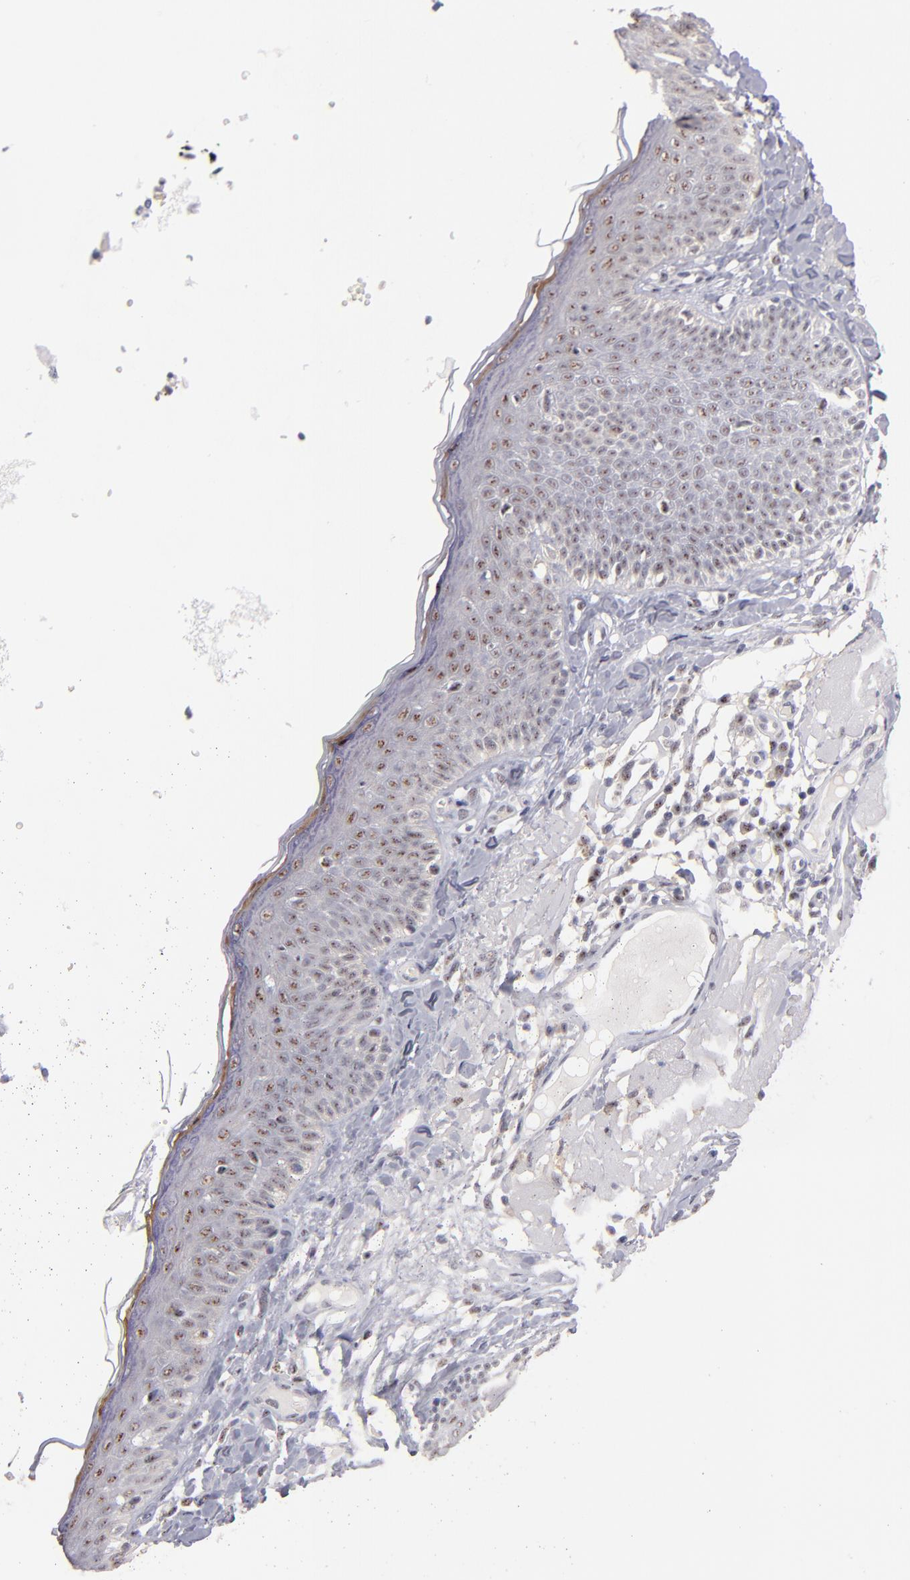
{"staining": {"intensity": "moderate", "quantity": "25%-75%", "location": "nuclear"}, "tissue": "skin cancer", "cell_type": "Tumor cells", "image_type": "cancer", "snomed": [{"axis": "morphology", "description": "Basal cell carcinoma"}, {"axis": "topography", "description": "Skin"}], "caption": "Skin cancer (basal cell carcinoma) tissue displays moderate nuclear expression in approximately 25%-75% of tumor cells, visualized by immunohistochemistry.", "gene": "RAF1", "patient": {"sex": "male", "age": 74}}